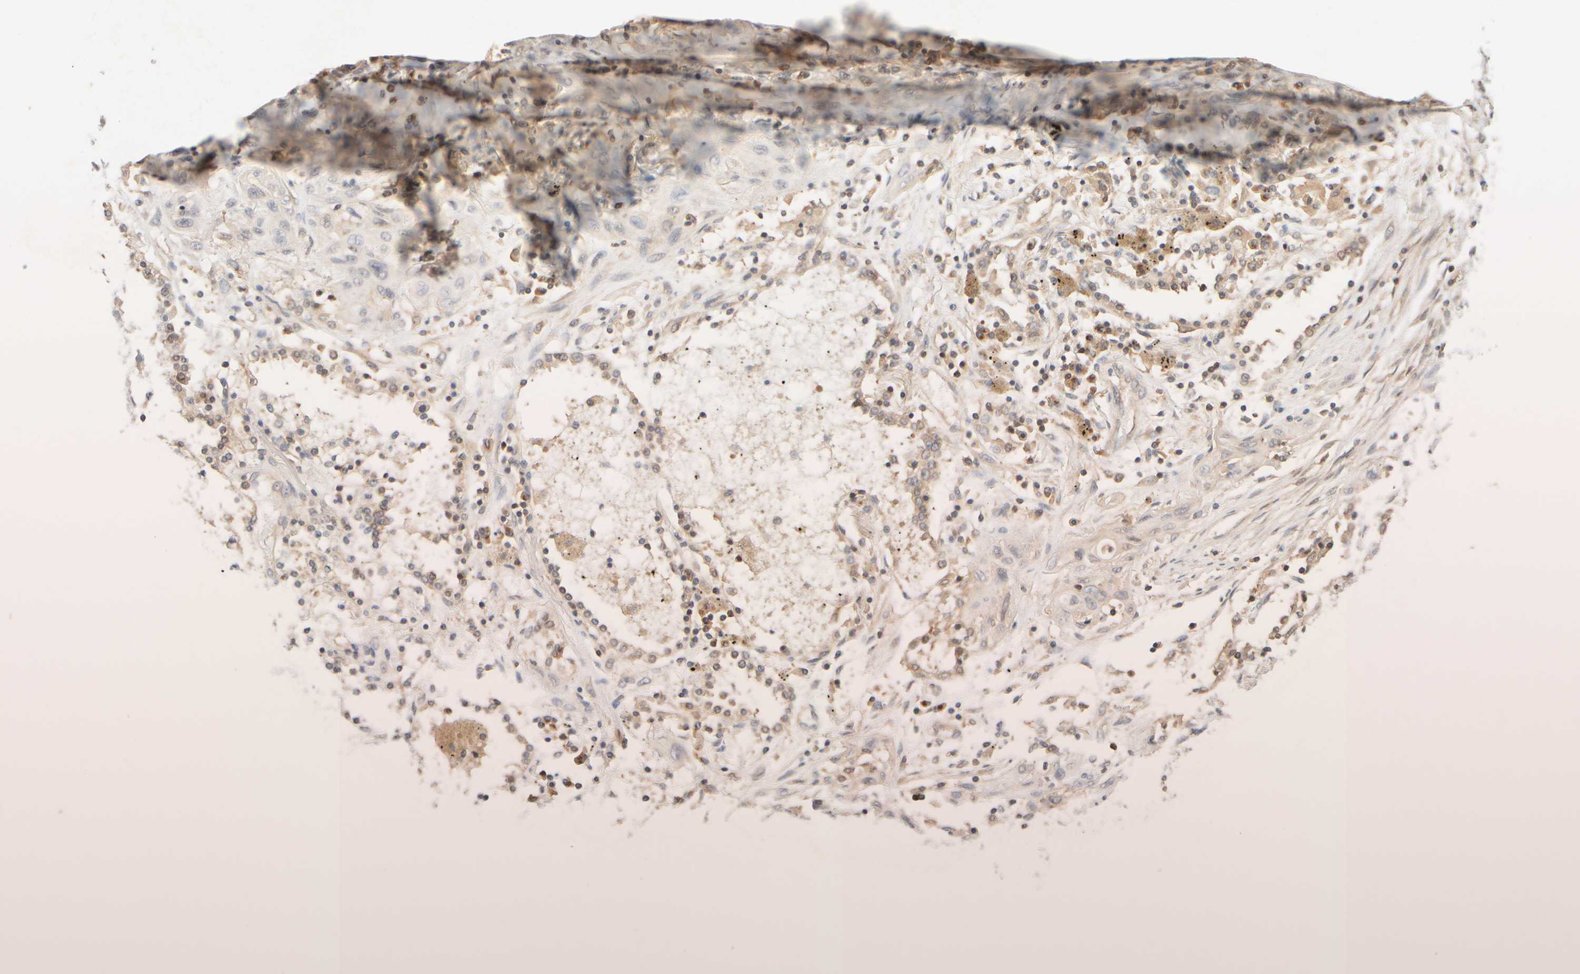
{"staining": {"intensity": "weak", "quantity": "<25%", "location": "cytoplasmic/membranous"}, "tissue": "lung cancer", "cell_type": "Tumor cells", "image_type": "cancer", "snomed": [{"axis": "morphology", "description": "Squamous cell carcinoma, NOS"}, {"axis": "topography", "description": "Lung"}], "caption": "Tumor cells are negative for protein expression in human lung cancer (squamous cell carcinoma).", "gene": "RABEP1", "patient": {"sex": "female", "age": 47}}